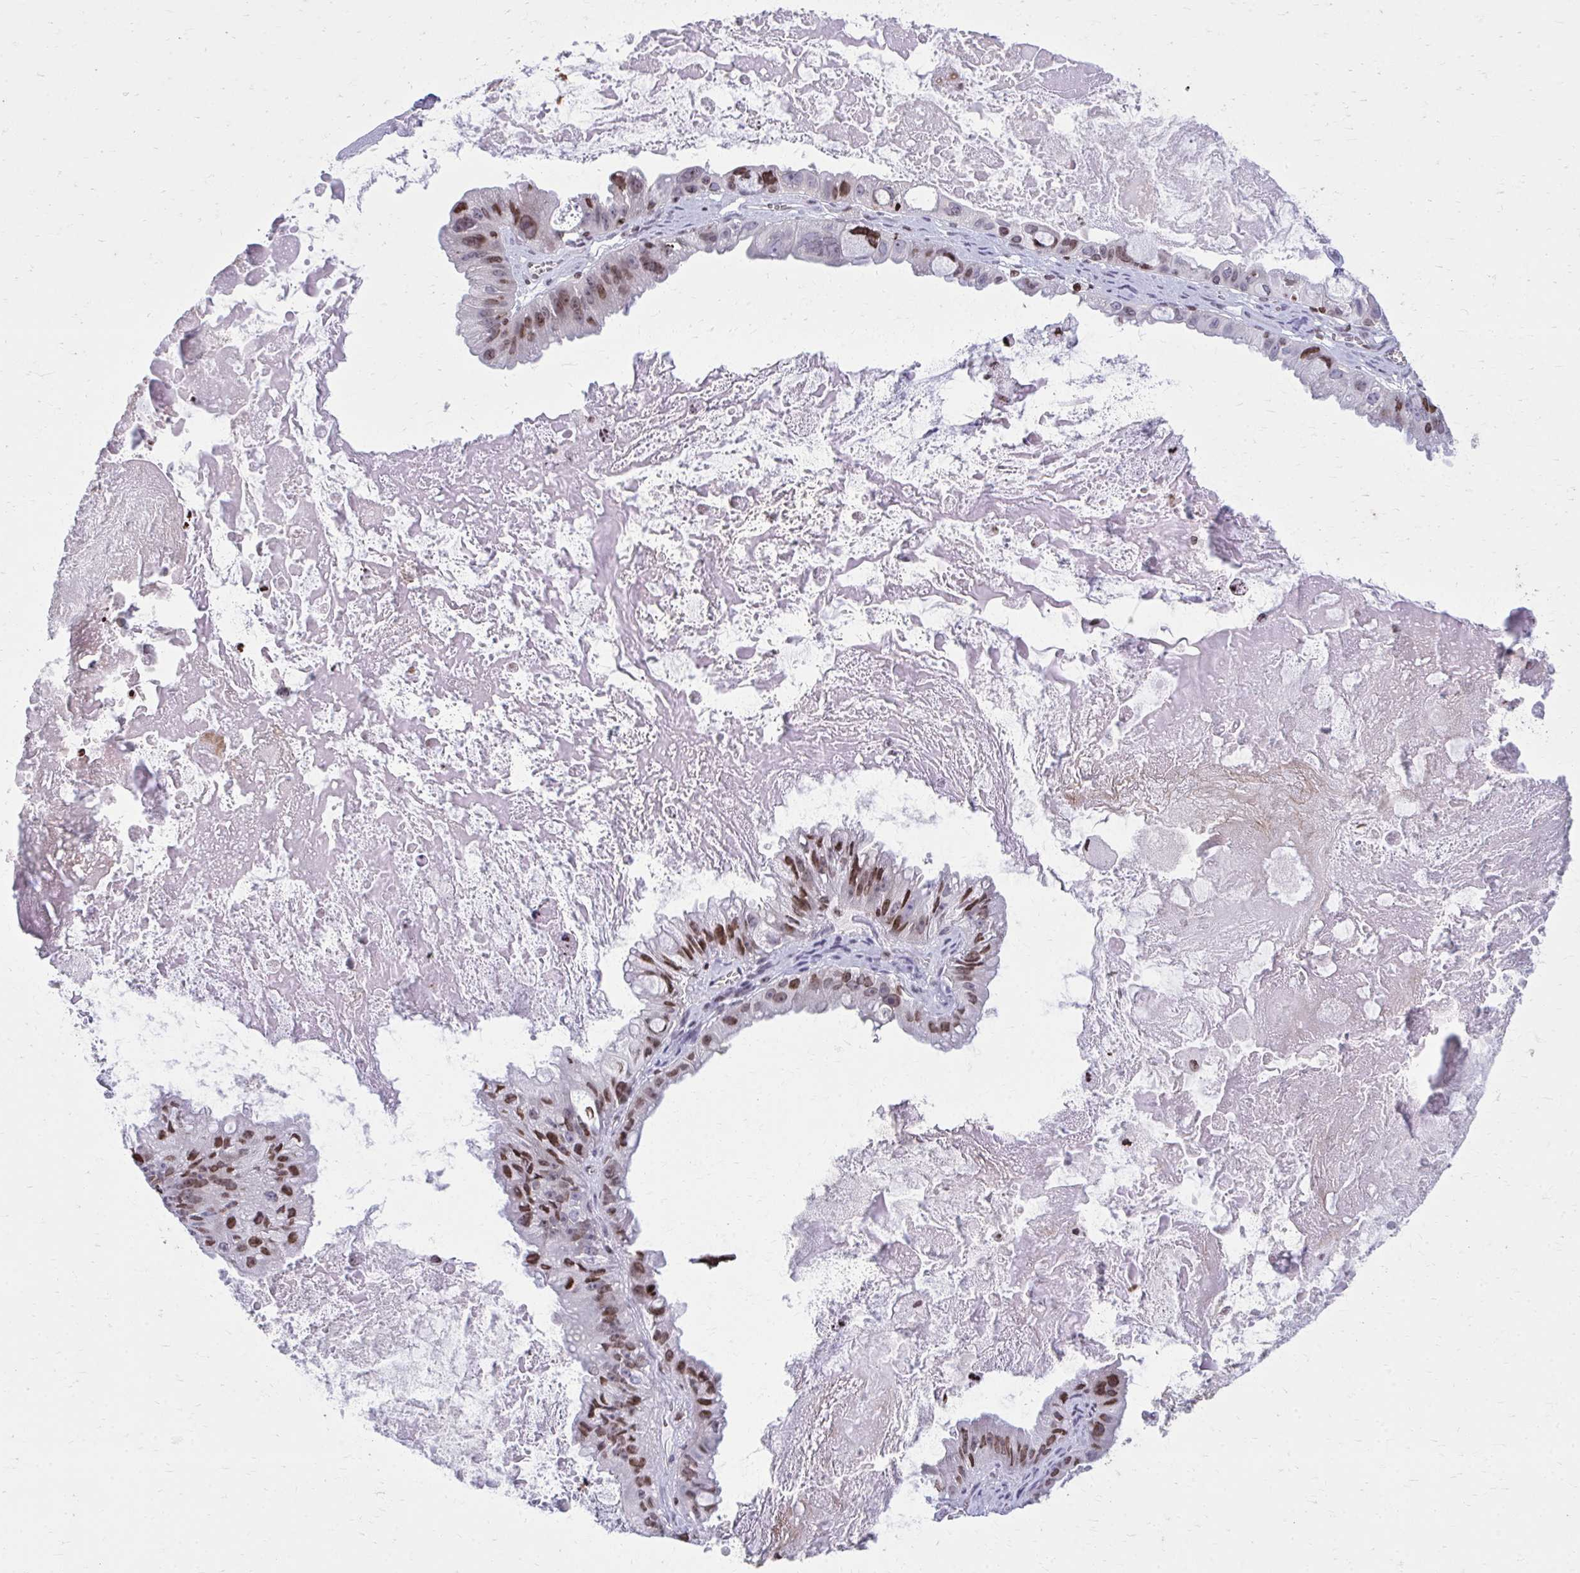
{"staining": {"intensity": "moderate", "quantity": ">75%", "location": "nuclear"}, "tissue": "ovarian cancer", "cell_type": "Tumor cells", "image_type": "cancer", "snomed": [{"axis": "morphology", "description": "Cystadenocarcinoma, mucinous, NOS"}, {"axis": "topography", "description": "Ovary"}], "caption": "Immunohistochemical staining of human ovarian mucinous cystadenocarcinoma shows moderate nuclear protein positivity in about >75% of tumor cells. (Brightfield microscopy of DAB IHC at high magnification).", "gene": "AP5M1", "patient": {"sex": "female", "age": 61}}